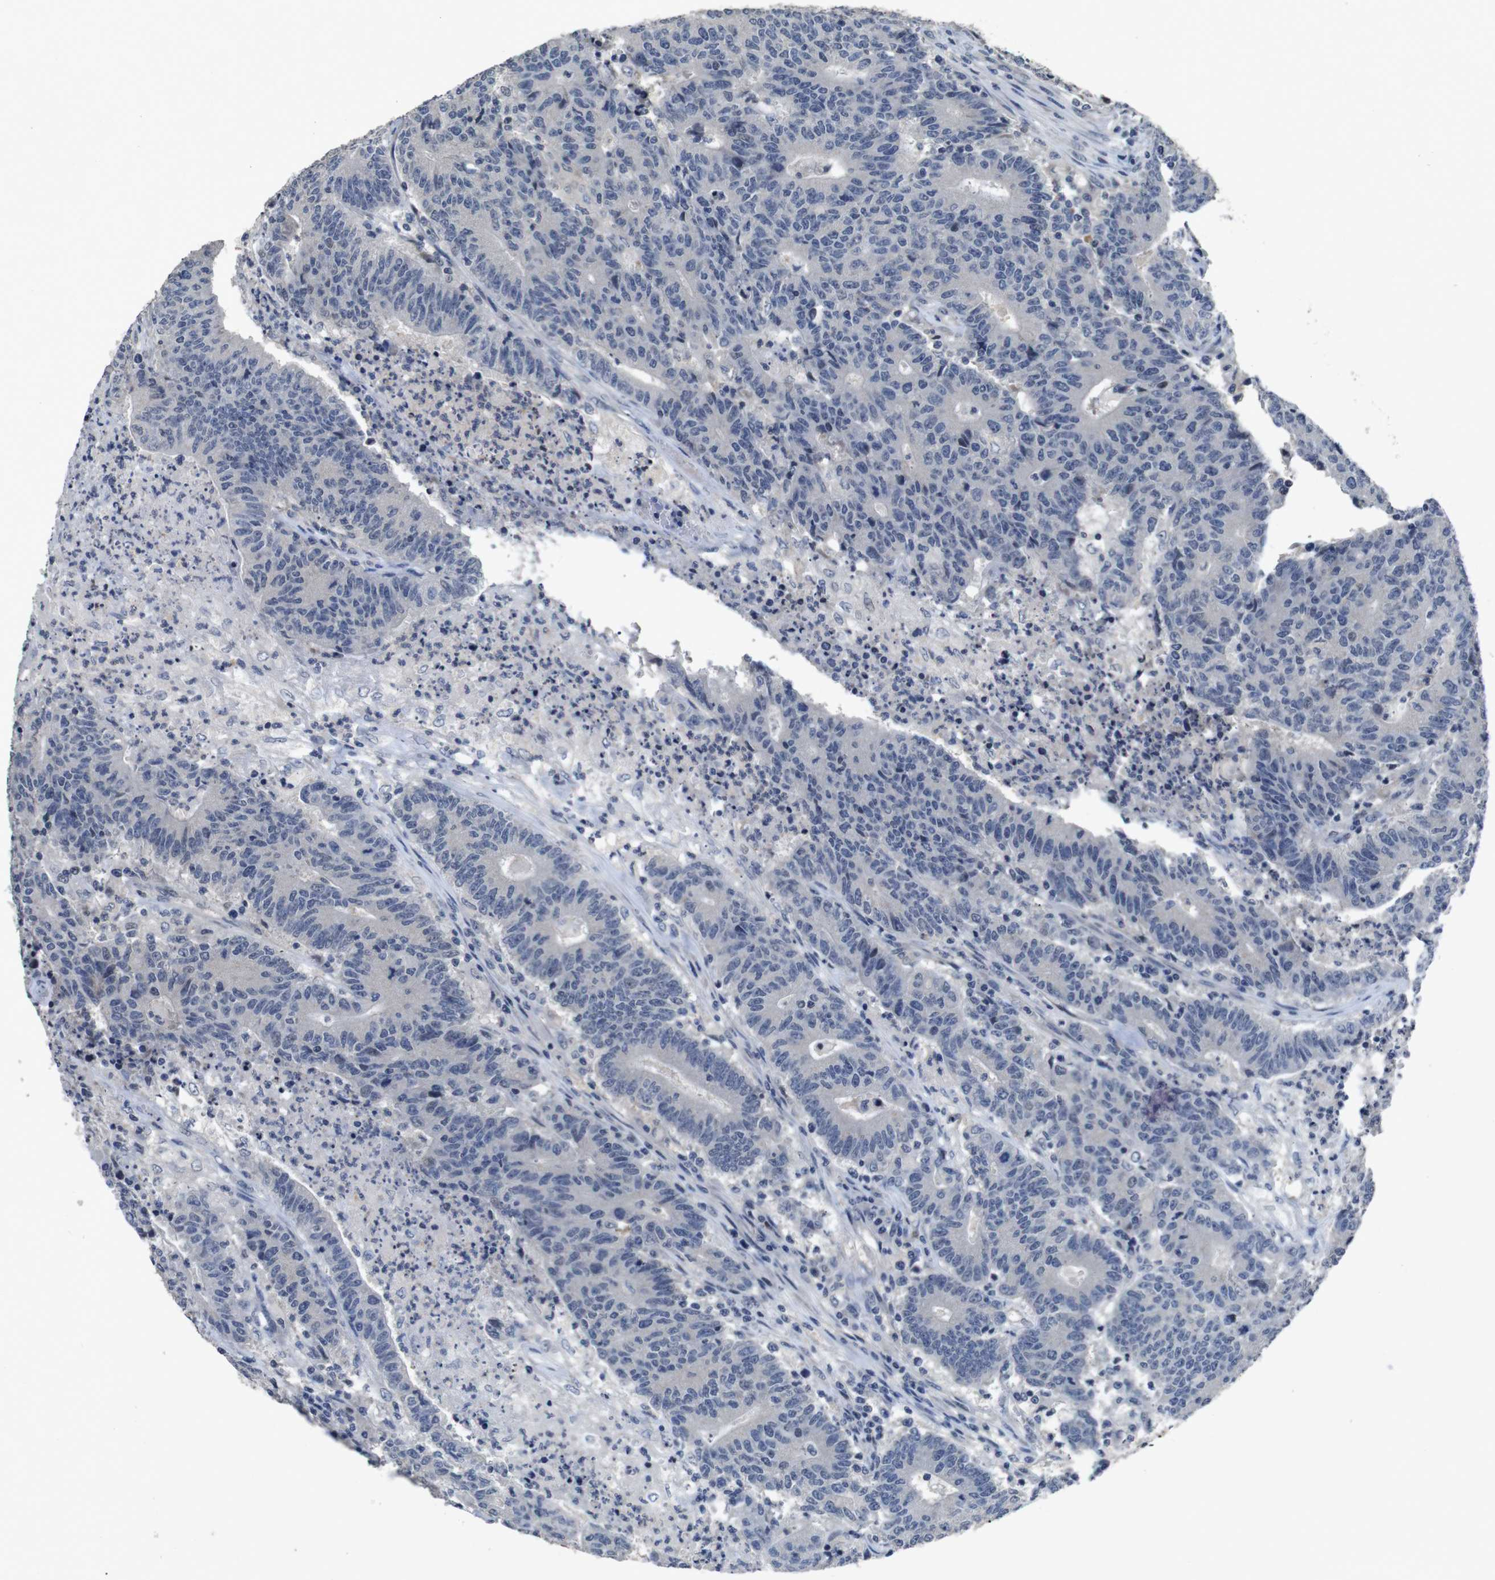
{"staining": {"intensity": "negative", "quantity": "none", "location": "none"}, "tissue": "colorectal cancer", "cell_type": "Tumor cells", "image_type": "cancer", "snomed": [{"axis": "morphology", "description": "Normal tissue, NOS"}, {"axis": "morphology", "description": "Adenocarcinoma, NOS"}, {"axis": "topography", "description": "Colon"}], "caption": "Colorectal cancer was stained to show a protein in brown. There is no significant positivity in tumor cells.", "gene": "AKT3", "patient": {"sex": "female", "age": 75}}